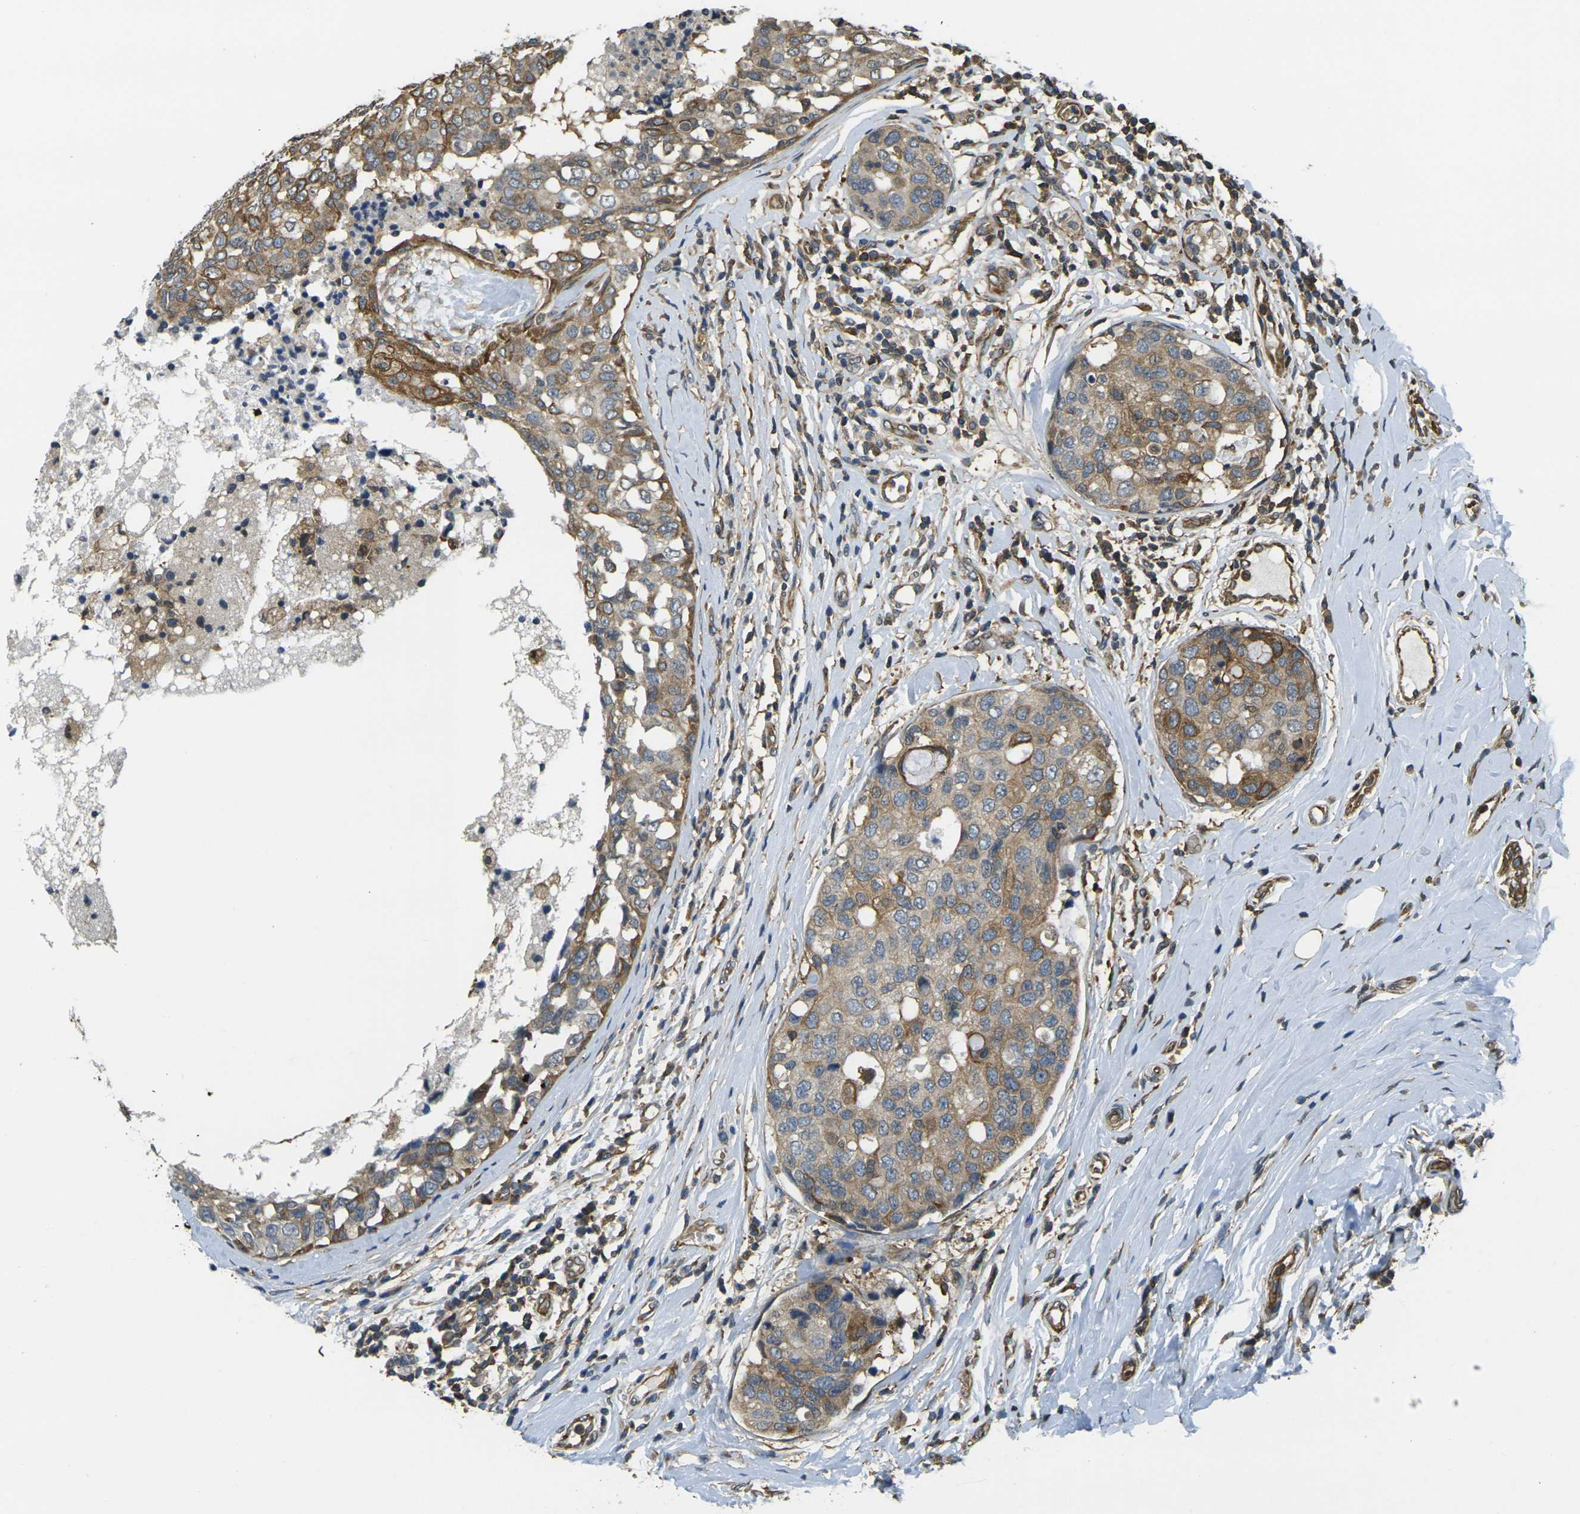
{"staining": {"intensity": "moderate", "quantity": ">75%", "location": "cytoplasmic/membranous"}, "tissue": "breast cancer", "cell_type": "Tumor cells", "image_type": "cancer", "snomed": [{"axis": "morphology", "description": "Duct carcinoma"}, {"axis": "topography", "description": "Breast"}], "caption": "About >75% of tumor cells in breast invasive ductal carcinoma show moderate cytoplasmic/membranous protein positivity as visualized by brown immunohistochemical staining.", "gene": "CAST", "patient": {"sex": "female", "age": 27}}